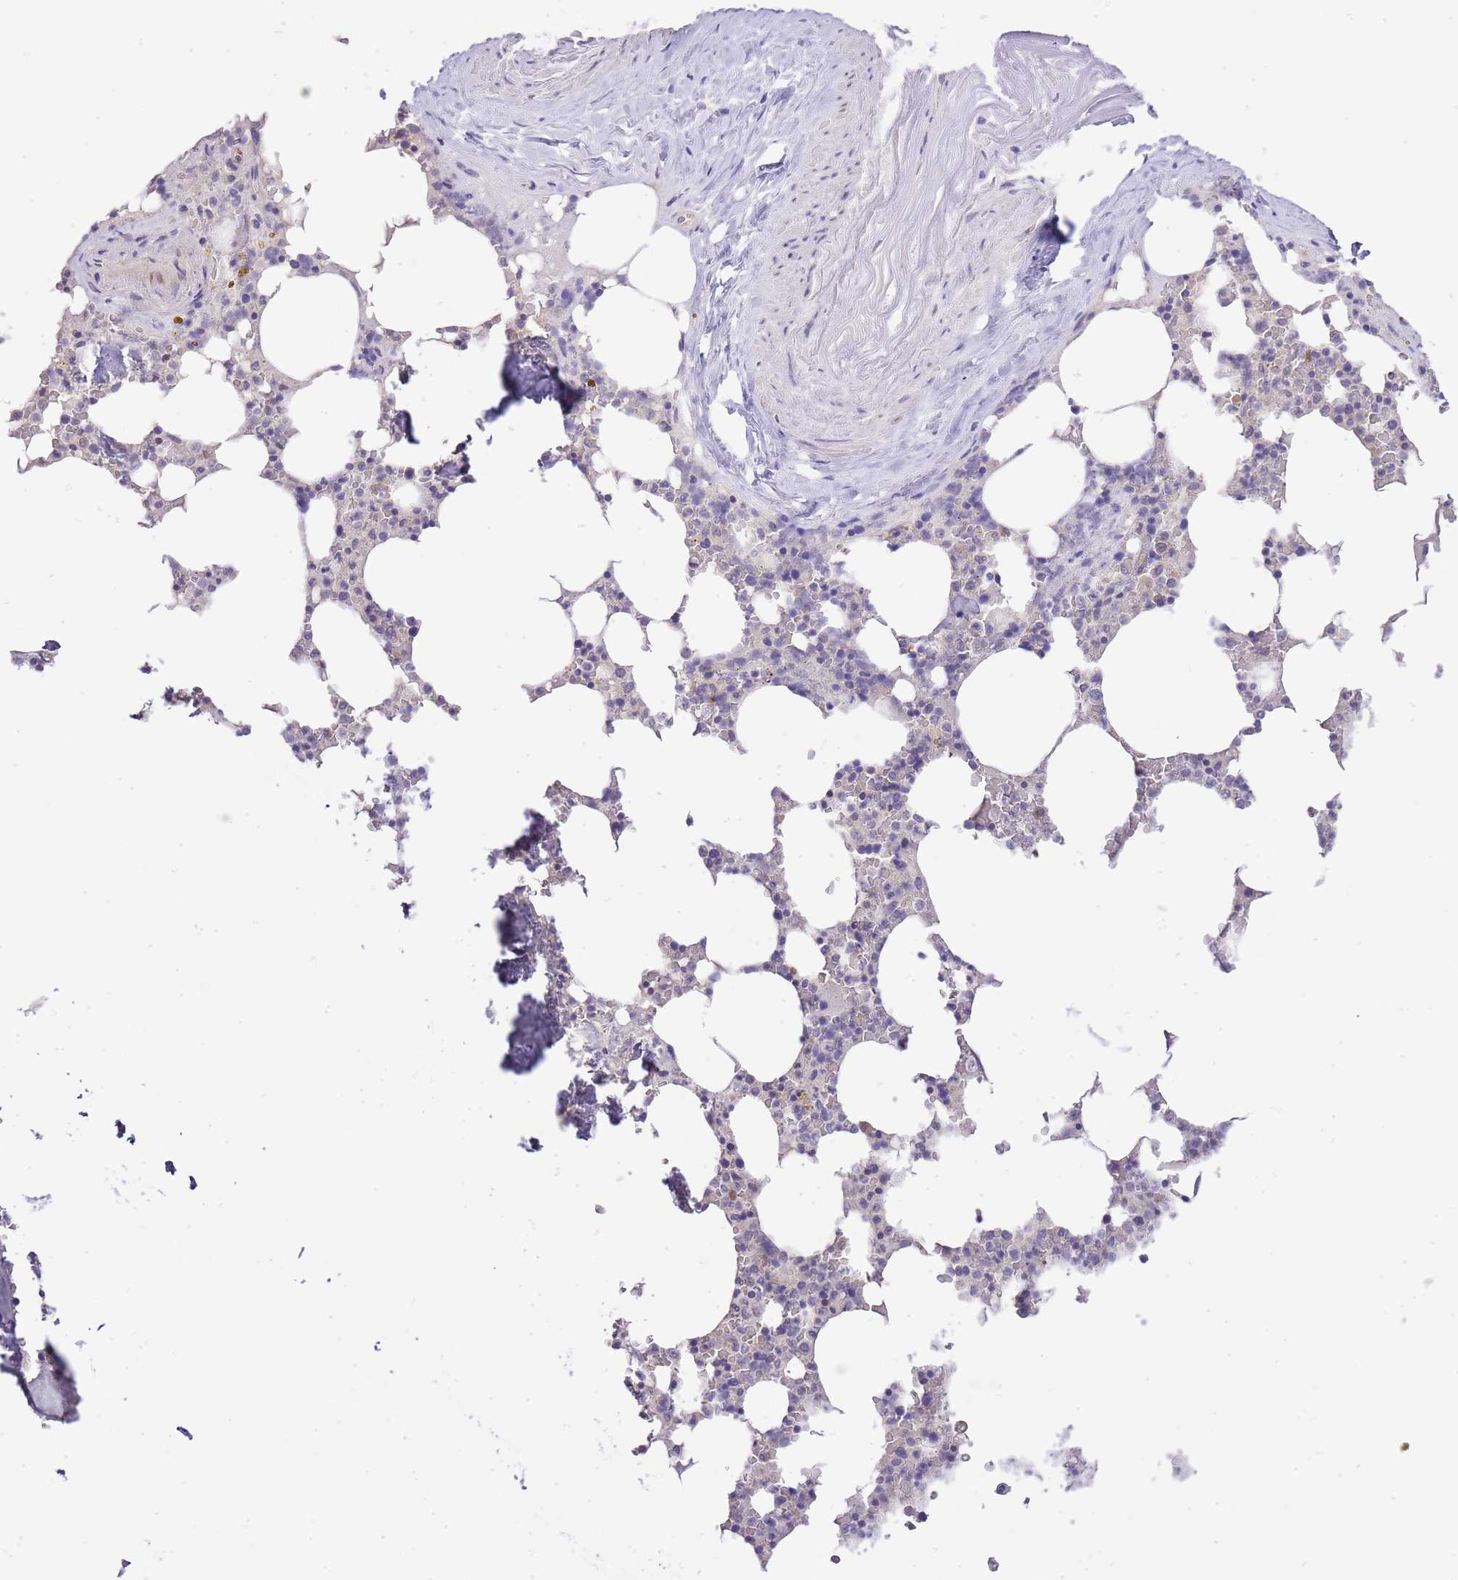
{"staining": {"intensity": "negative", "quantity": "none", "location": "none"}, "tissue": "bone marrow", "cell_type": "Hematopoietic cells", "image_type": "normal", "snomed": [{"axis": "morphology", "description": "Normal tissue, NOS"}, {"axis": "topography", "description": "Bone marrow"}], "caption": "Photomicrograph shows no significant protein positivity in hematopoietic cells of benign bone marrow.", "gene": "RFK", "patient": {"sex": "male", "age": 64}}